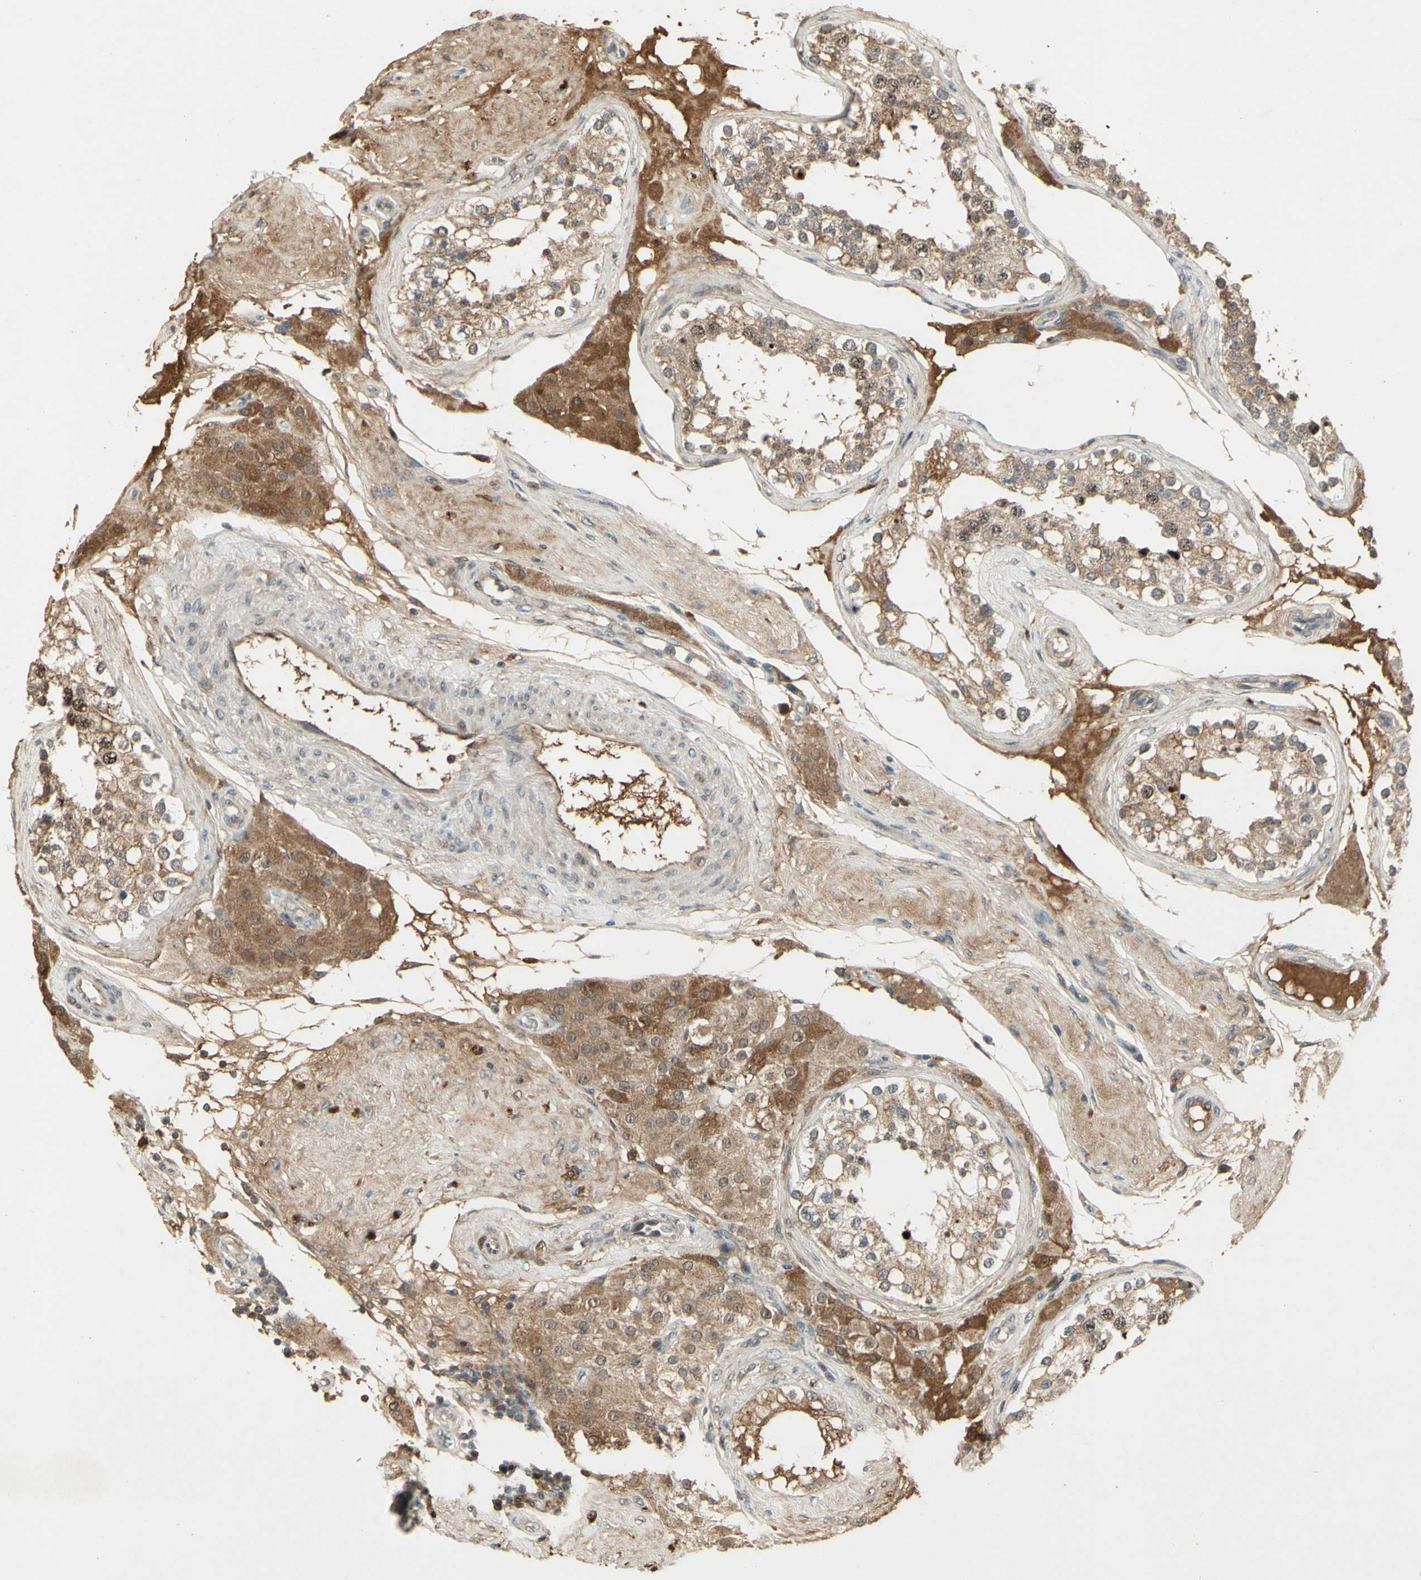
{"staining": {"intensity": "moderate", "quantity": "<25%", "location": "cytoplasmic/membranous,nuclear"}, "tissue": "testis", "cell_type": "Cells in seminiferous ducts", "image_type": "normal", "snomed": [{"axis": "morphology", "description": "Normal tissue, NOS"}, {"axis": "topography", "description": "Testis"}], "caption": "IHC of normal testis shows low levels of moderate cytoplasmic/membranous,nuclear staining in approximately <25% of cells in seminiferous ducts.", "gene": "NRG4", "patient": {"sex": "male", "age": 68}}